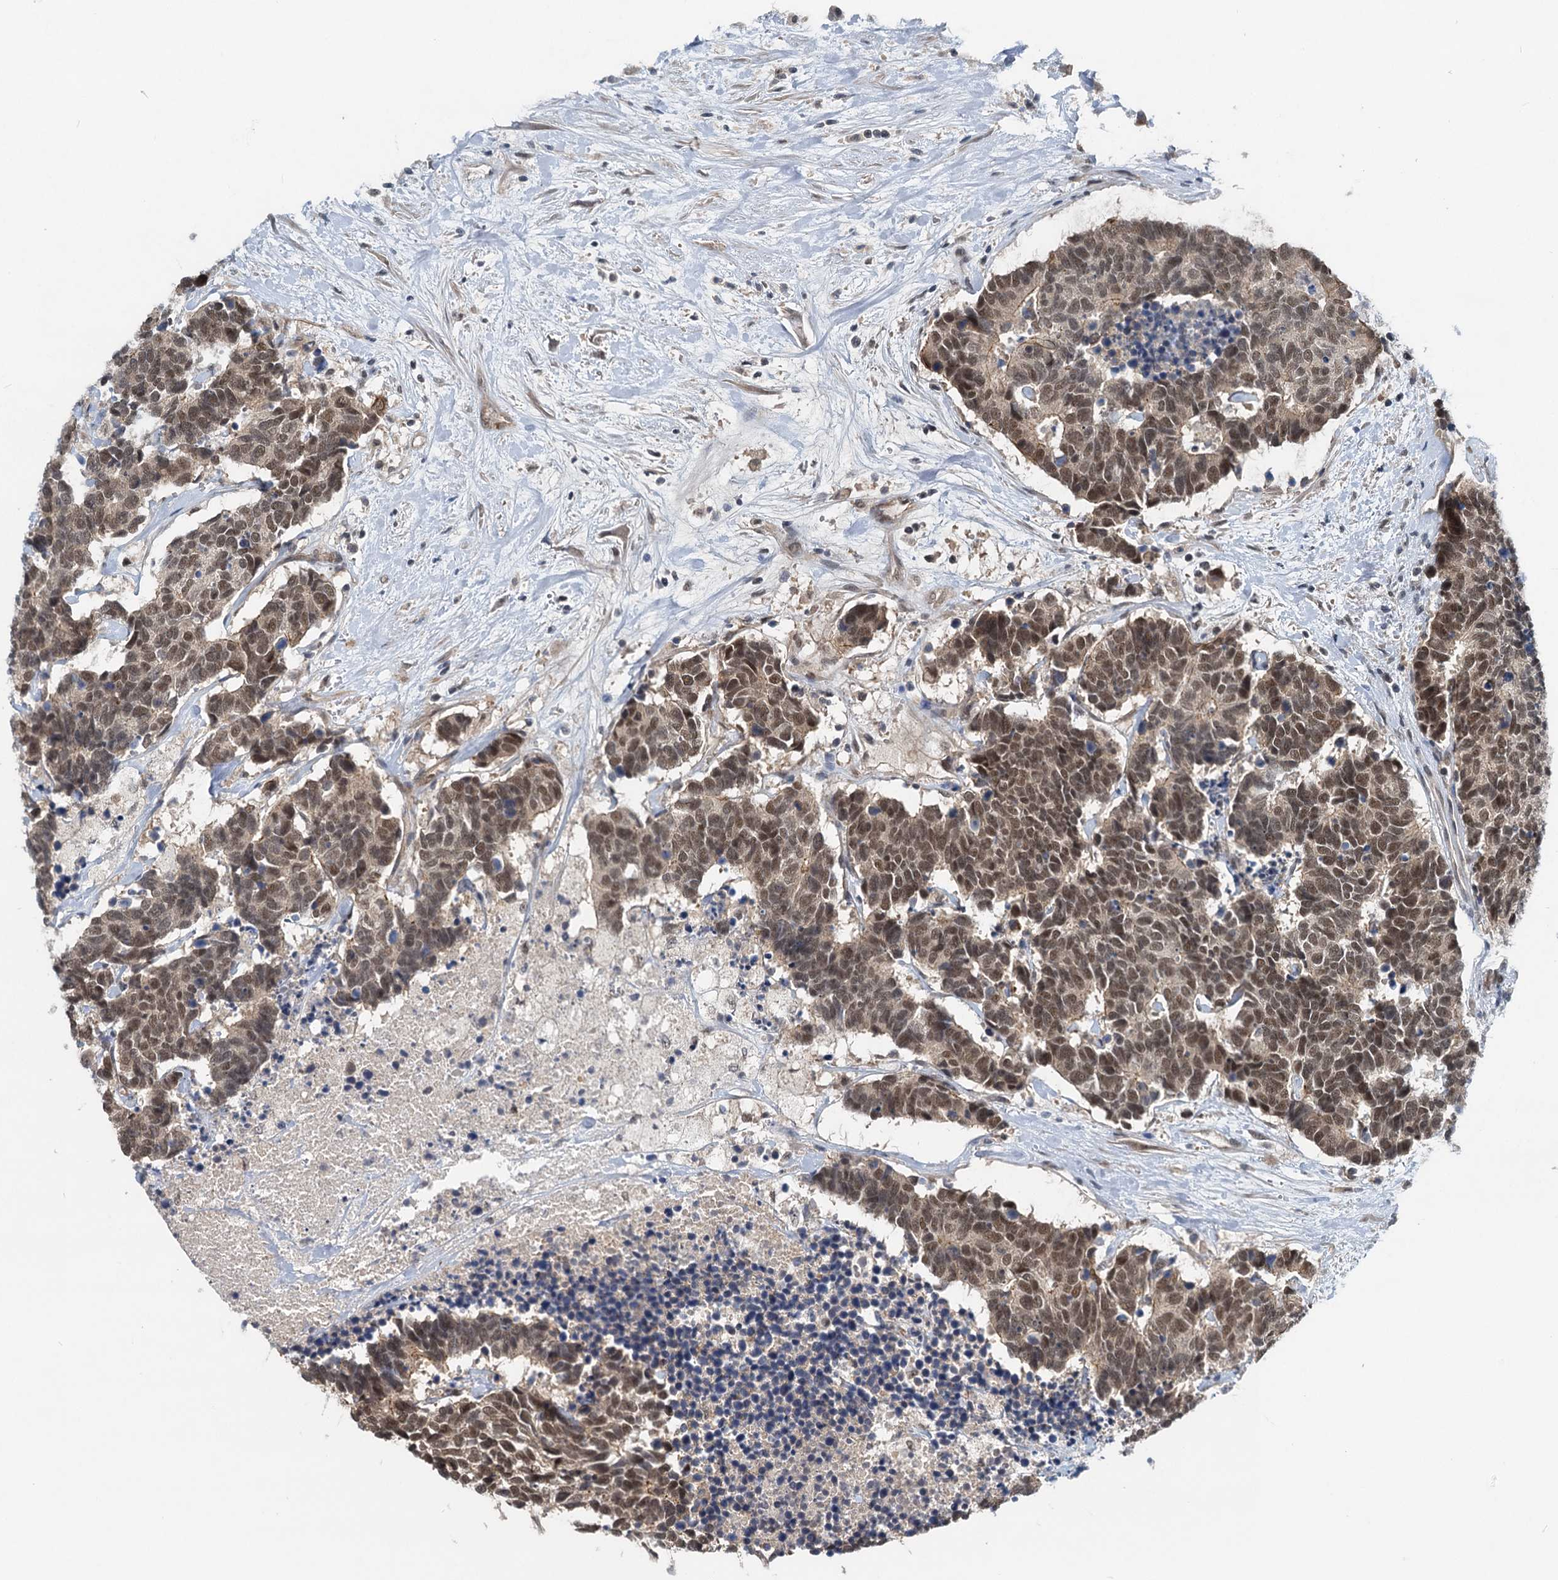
{"staining": {"intensity": "moderate", "quantity": ">75%", "location": "nuclear"}, "tissue": "carcinoid", "cell_type": "Tumor cells", "image_type": "cancer", "snomed": [{"axis": "morphology", "description": "Carcinoma, NOS"}, {"axis": "morphology", "description": "Carcinoid, malignant, NOS"}, {"axis": "topography", "description": "Urinary bladder"}], "caption": "Carcinoid (malignant) stained for a protein (brown) displays moderate nuclear positive positivity in about >75% of tumor cells.", "gene": "RITA1", "patient": {"sex": "male", "age": 57}}